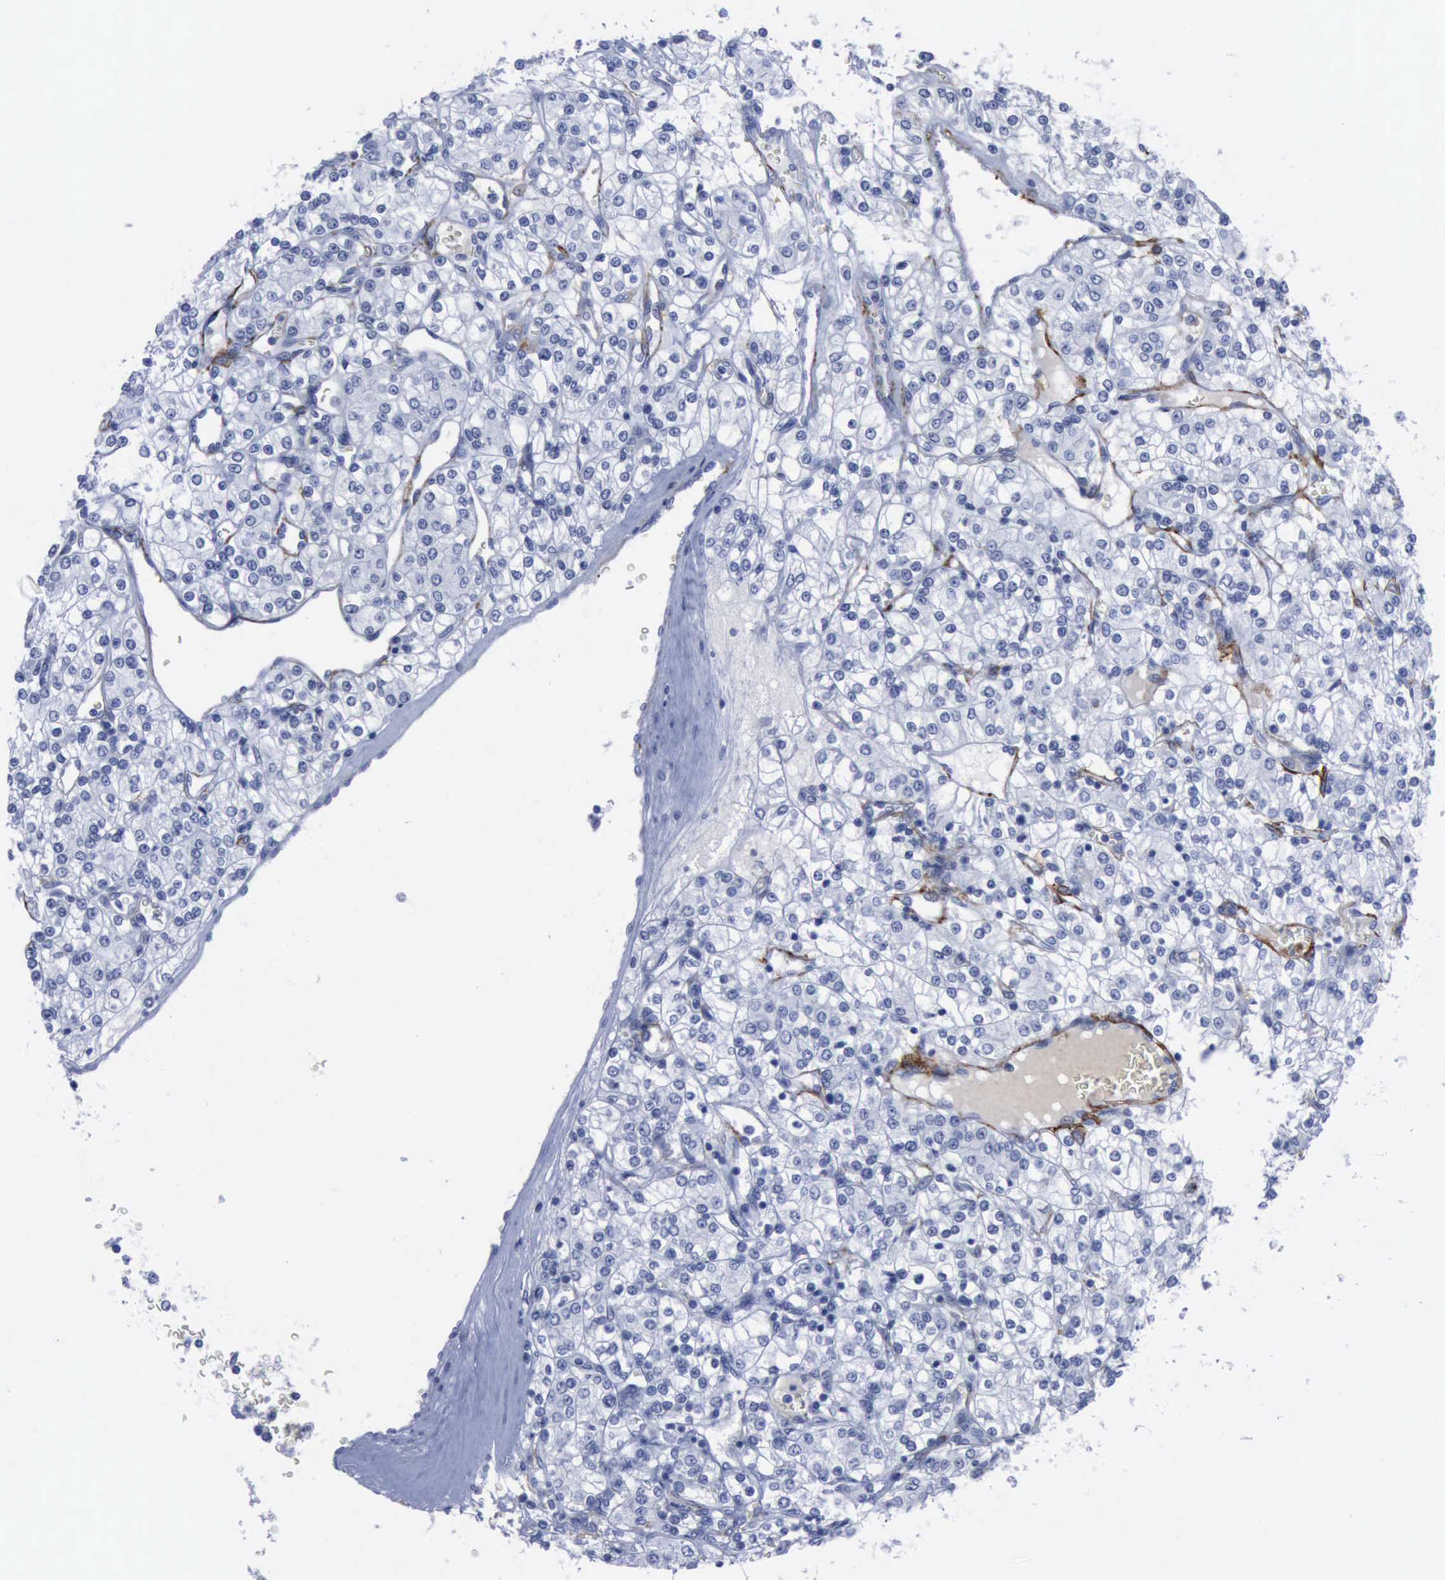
{"staining": {"intensity": "negative", "quantity": "none", "location": "none"}, "tissue": "renal cancer", "cell_type": "Tumor cells", "image_type": "cancer", "snomed": [{"axis": "morphology", "description": "Adenocarcinoma, NOS"}, {"axis": "topography", "description": "Kidney"}], "caption": "Immunohistochemical staining of human renal cancer exhibits no significant staining in tumor cells.", "gene": "NGFR", "patient": {"sex": "female", "age": 62}}